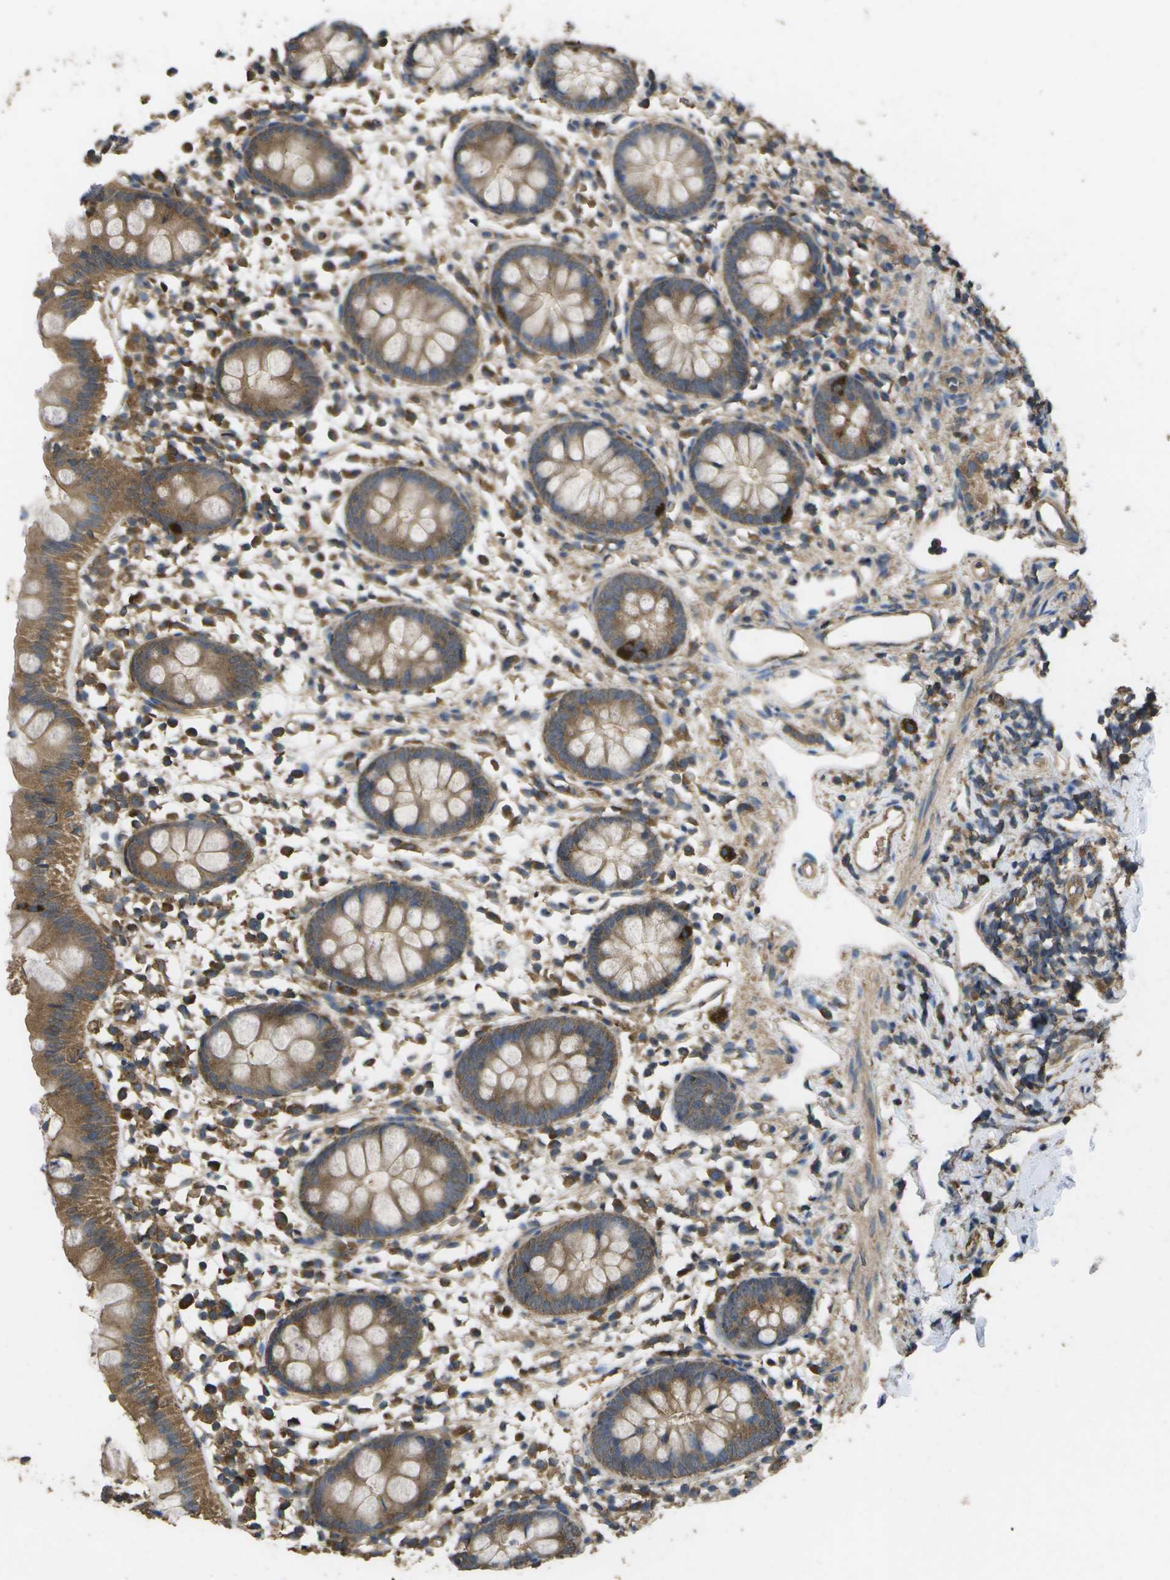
{"staining": {"intensity": "moderate", "quantity": ">75%", "location": "cytoplasmic/membranous"}, "tissue": "appendix", "cell_type": "Glandular cells", "image_type": "normal", "snomed": [{"axis": "morphology", "description": "Normal tissue, NOS"}, {"axis": "topography", "description": "Appendix"}], "caption": "Protein staining of unremarkable appendix demonstrates moderate cytoplasmic/membranous expression in approximately >75% of glandular cells.", "gene": "SACS", "patient": {"sex": "female", "age": 20}}